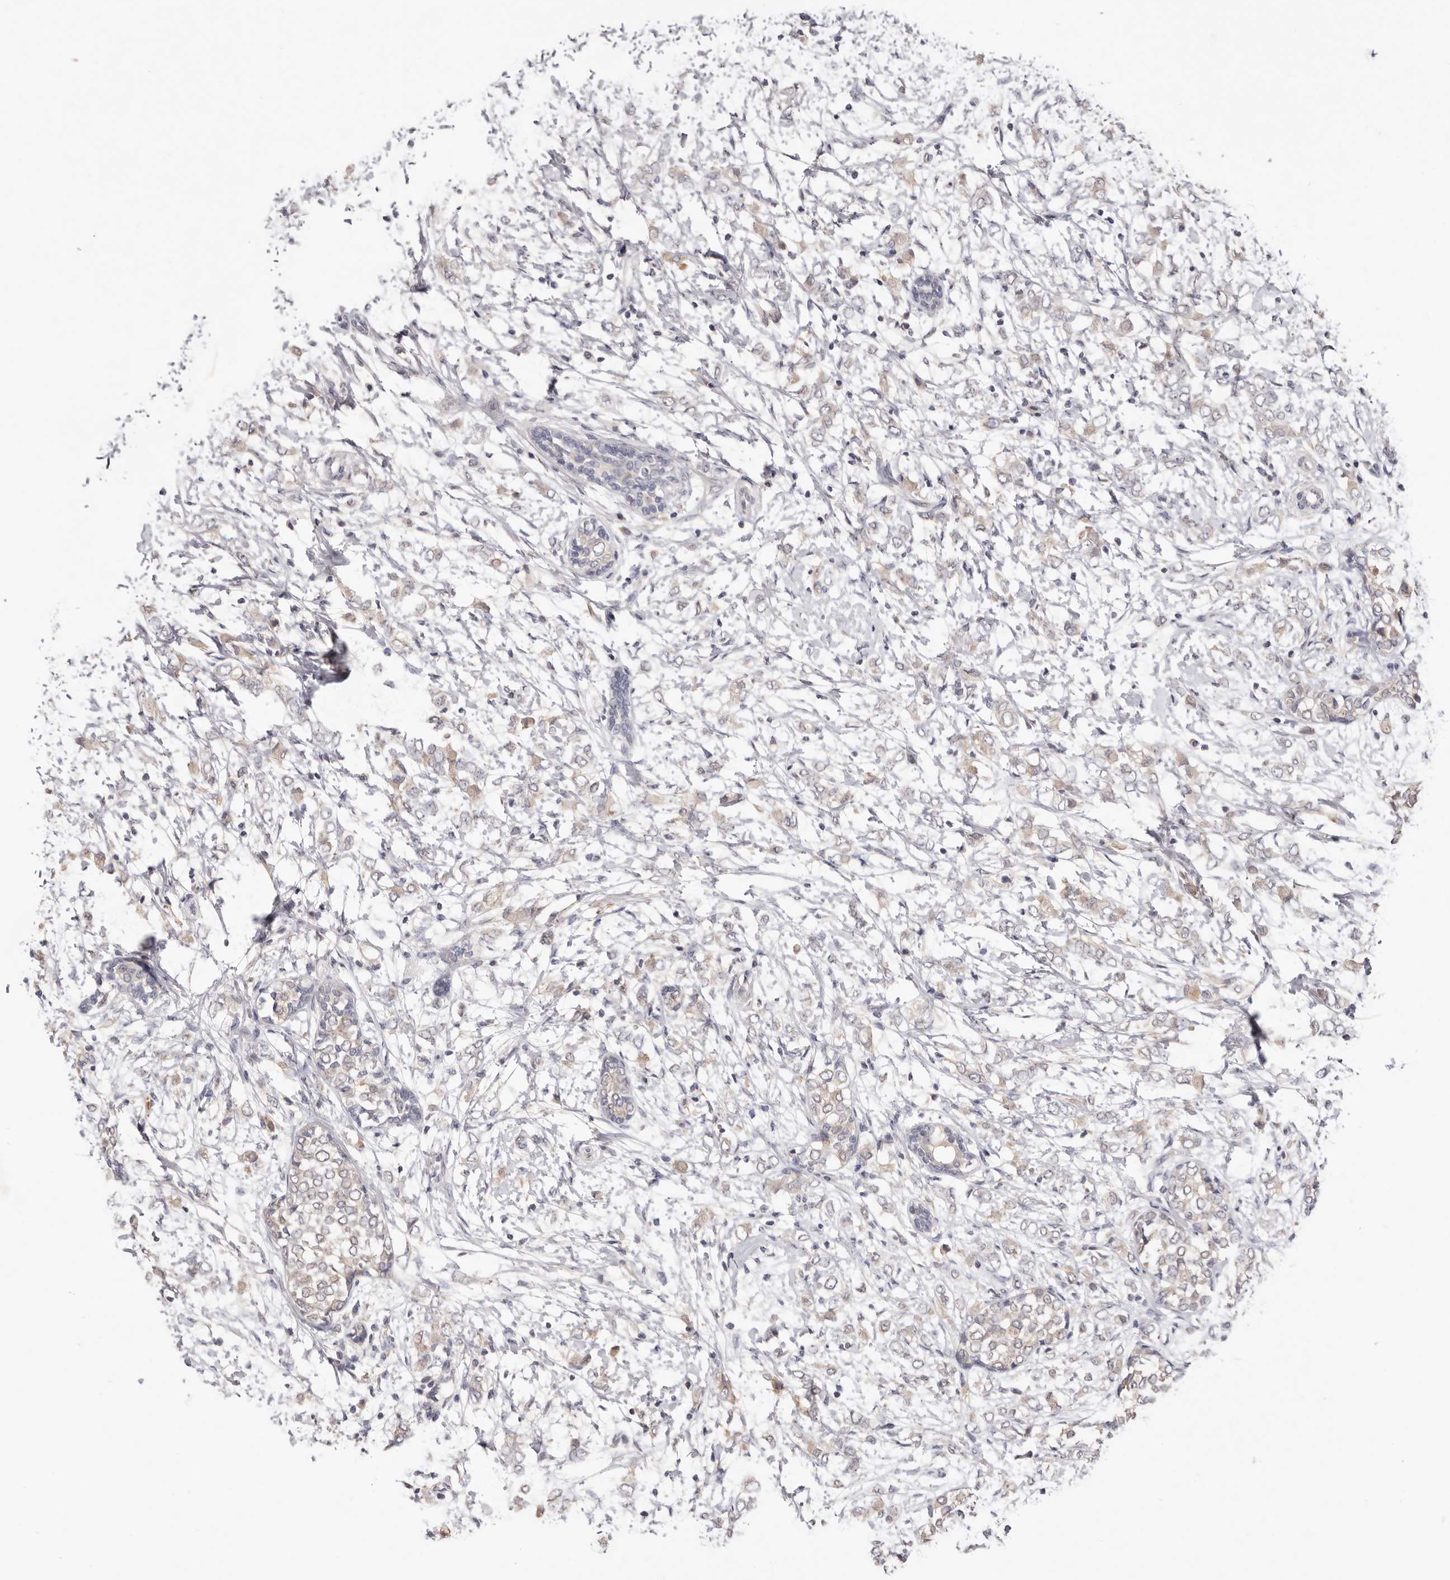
{"staining": {"intensity": "weak", "quantity": "25%-75%", "location": "cytoplasmic/membranous"}, "tissue": "breast cancer", "cell_type": "Tumor cells", "image_type": "cancer", "snomed": [{"axis": "morphology", "description": "Normal tissue, NOS"}, {"axis": "morphology", "description": "Lobular carcinoma"}, {"axis": "topography", "description": "Breast"}], "caption": "Immunohistochemical staining of human breast cancer (lobular carcinoma) shows weak cytoplasmic/membranous protein expression in about 25%-75% of tumor cells.", "gene": "DOP1A", "patient": {"sex": "female", "age": 47}}